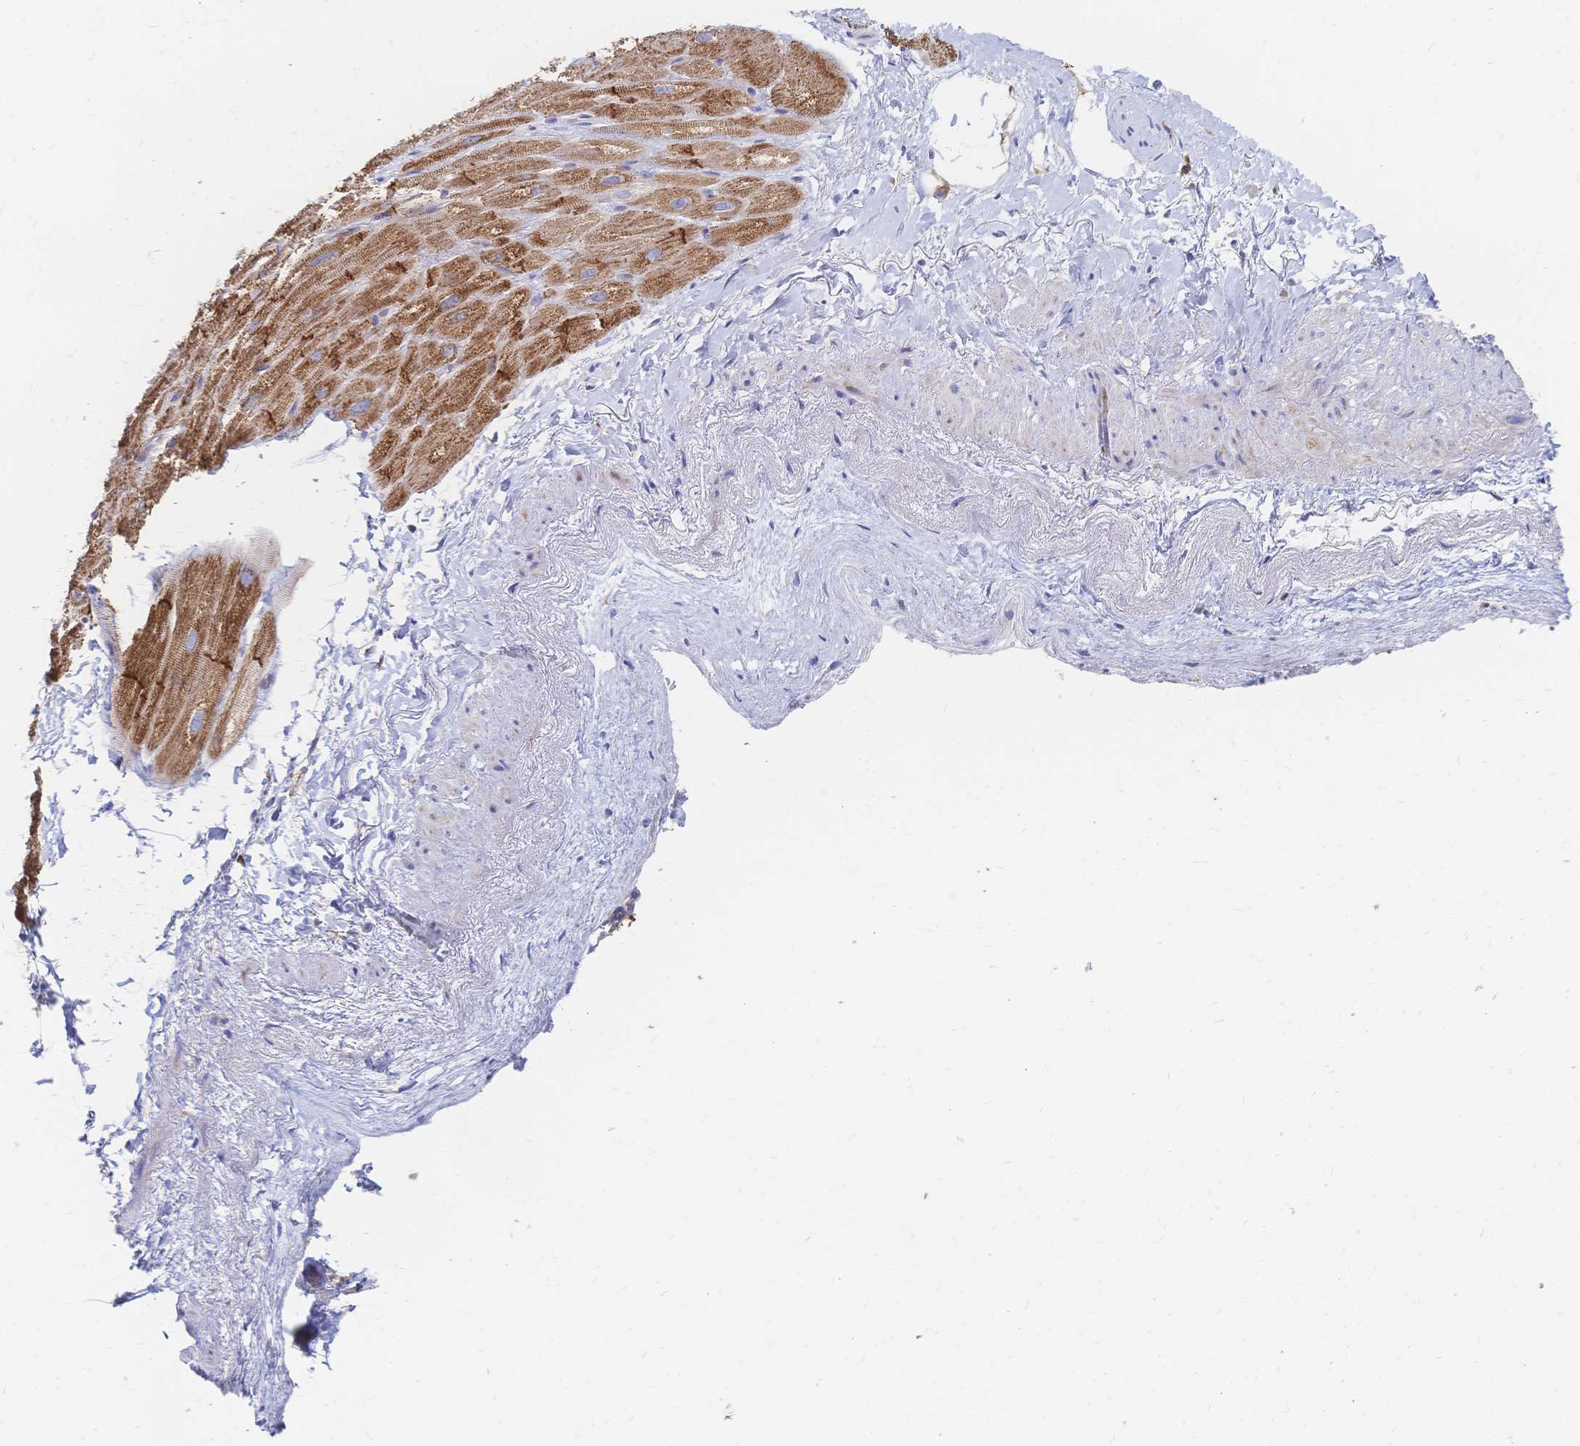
{"staining": {"intensity": "strong", "quantity": ">75%", "location": "cytoplasmic/membranous"}, "tissue": "heart muscle", "cell_type": "Cardiomyocytes", "image_type": "normal", "snomed": [{"axis": "morphology", "description": "Normal tissue, NOS"}, {"axis": "topography", "description": "Heart"}], "caption": "Immunohistochemistry (IHC) staining of normal heart muscle, which shows high levels of strong cytoplasmic/membranous staining in about >75% of cardiomyocytes indicating strong cytoplasmic/membranous protein expression. The staining was performed using DAB (brown) for protein detection and nuclei were counterstained in hematoxylin (blue).", "gene": "SORBS1", "patient": {"sex": "male", "age": 62}}